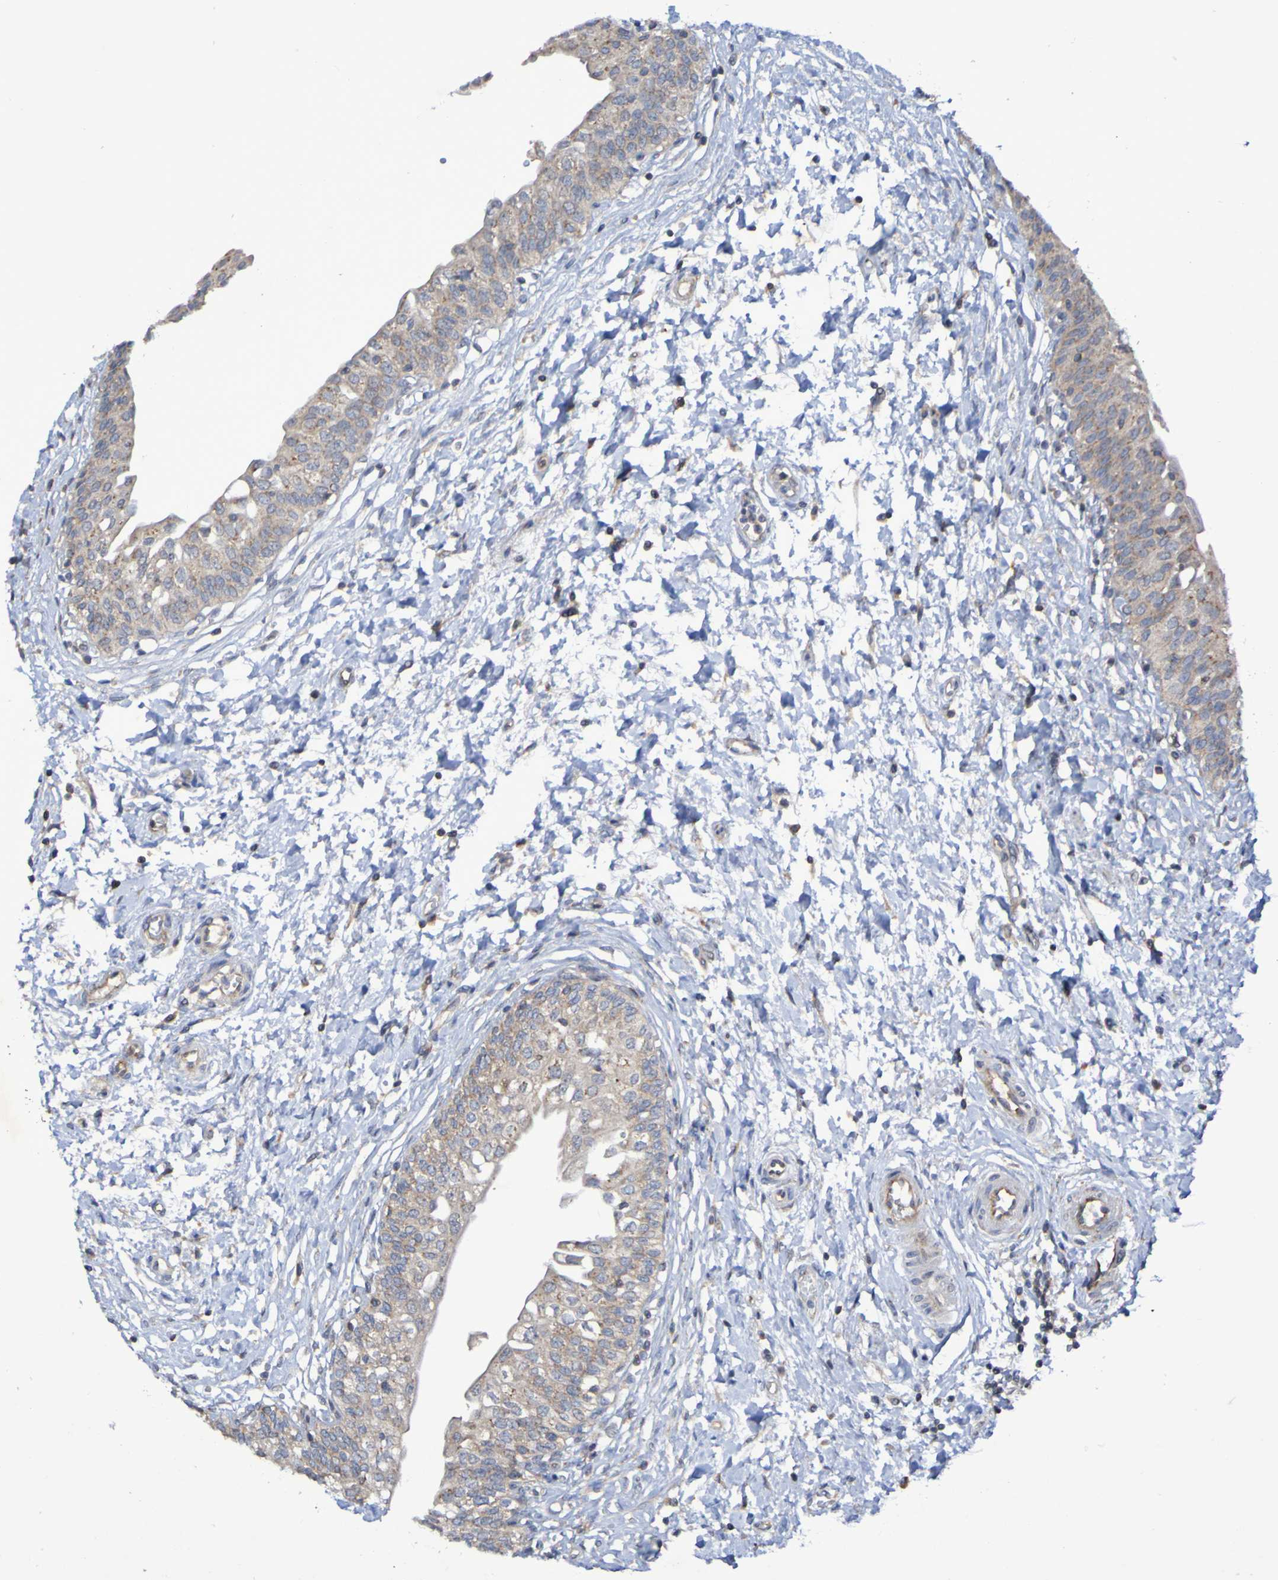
{"staining": {"intensity": "strong", "quantity": "<25%", "location": "cytoplasmic/membranous"}, "tissue": "urinary bladder", "cell_type": "Urothelial cells", "image_type": "normal", "snomed": [{"axis": "morphology", "description": "Normal tissue, NOS"}, {"axis": "topography", "description": "Urinary bladder"}], "caption": "The immunohistochemical stain labels strong cytoplasmic/membranous expression in urothelial cells of unremarkable urinary bladder.", "gene": "LMBRD2", "patient": {"sex": "male", "age": 55}}